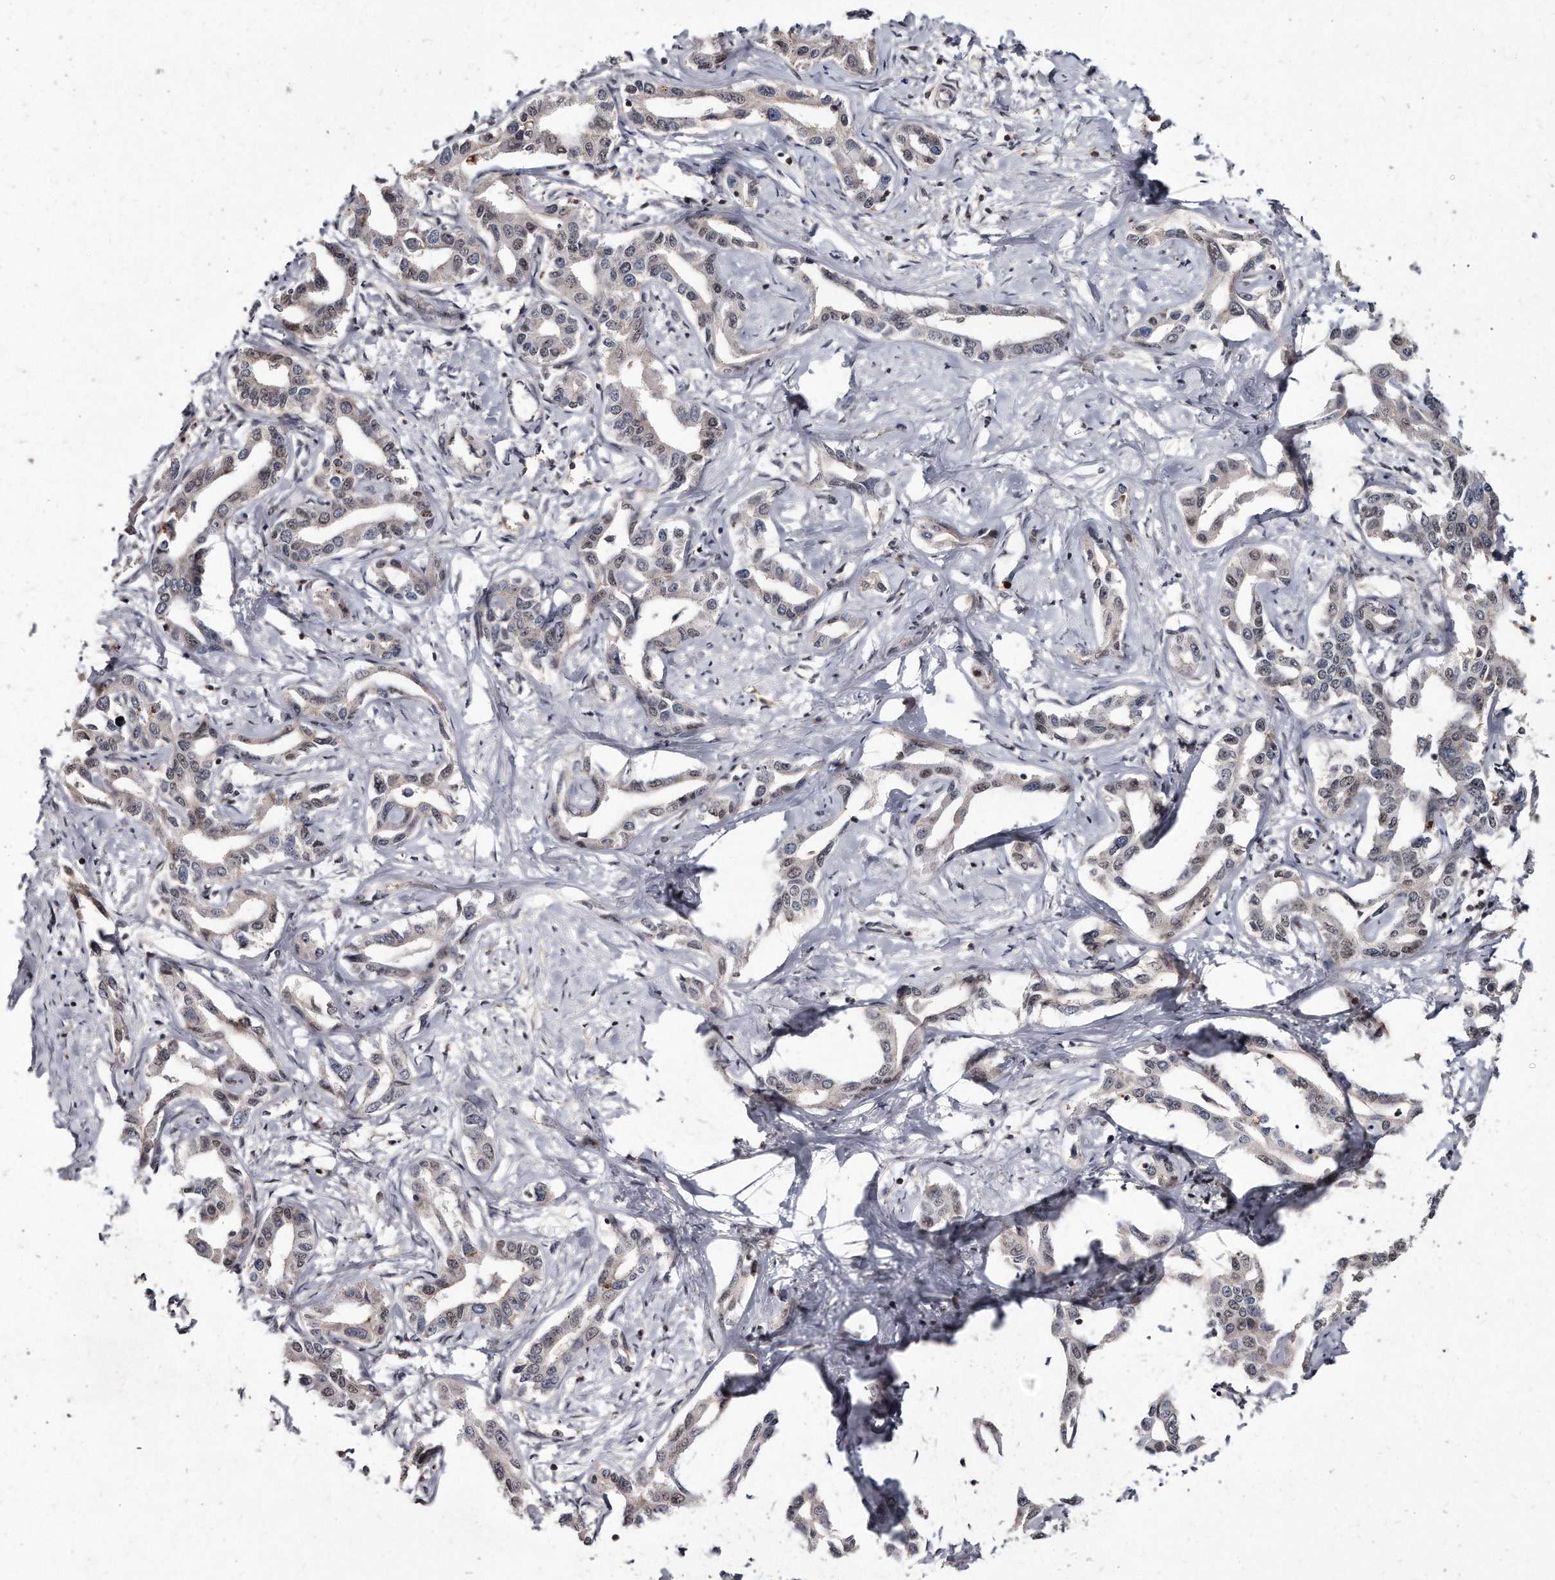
{"staining": {"intensity": "negative", "quantity": "none", "location": "none"}, "tissue": "liver cancer", "cell_type": "Tumor cells", "image_type": "cancer", "snomed": [{"axis": "morphology", "description": "Cholangiocarcinoma"}, {"axis": "topography", "description": "Liver"}], "caption": "A photomicrograph of liver cancer (cholangiocarcinoma) stained for a protein demonstrates no brown staining in tumor cells.", "gene": "KLHDC3", "patient": {"sex": "male", "age": 59}}